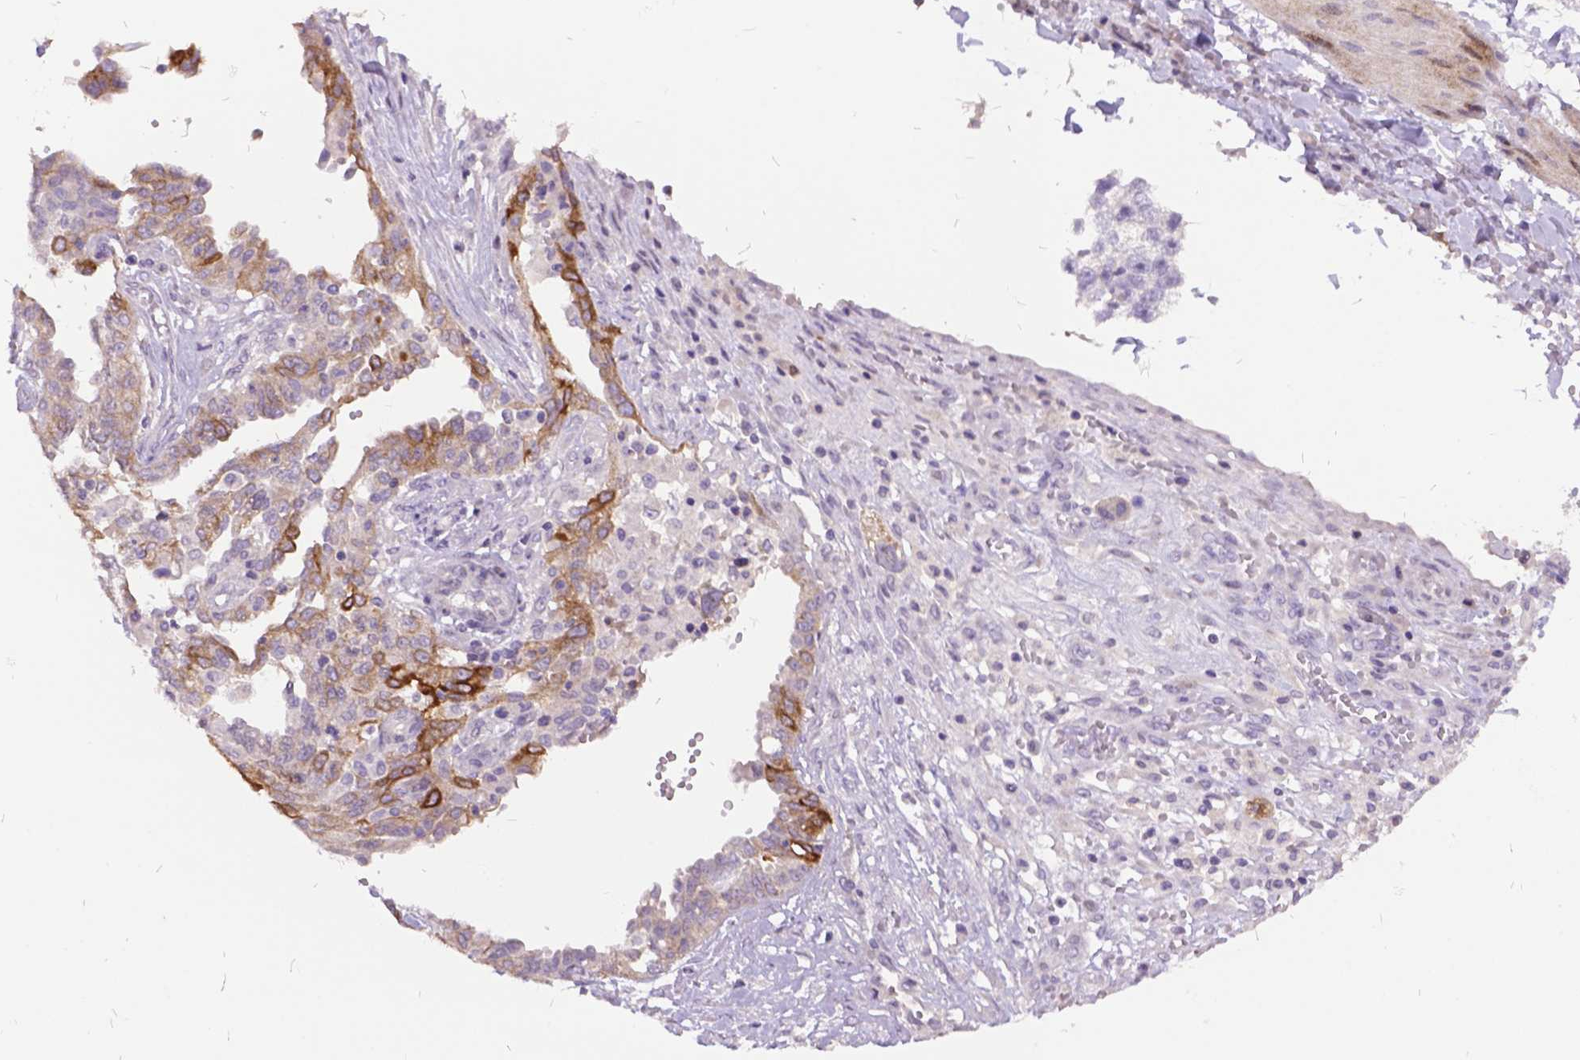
{"staining": {"intensity": "strong", "quantity": "<25%", "location": "cytoplasmic/membranous"}, "tissue": "ovarian cancer", "cell_type": "Tumor cells", "image_type": "cancer", "snomed": [{"axis": "morphology", "description": "Cystadenocarcinoma, serous, NOS"}, {"axis": "topography", "description": "Ovary"}], "caption": "Immunohistochemical staining of ovarian cancer demonstrates medium levels of strong cytoplasmic/membranous protein expression in about <25% of tumor cells.", "gene": "ITGB6", "patient": {"sex": "female", "age": 67}}